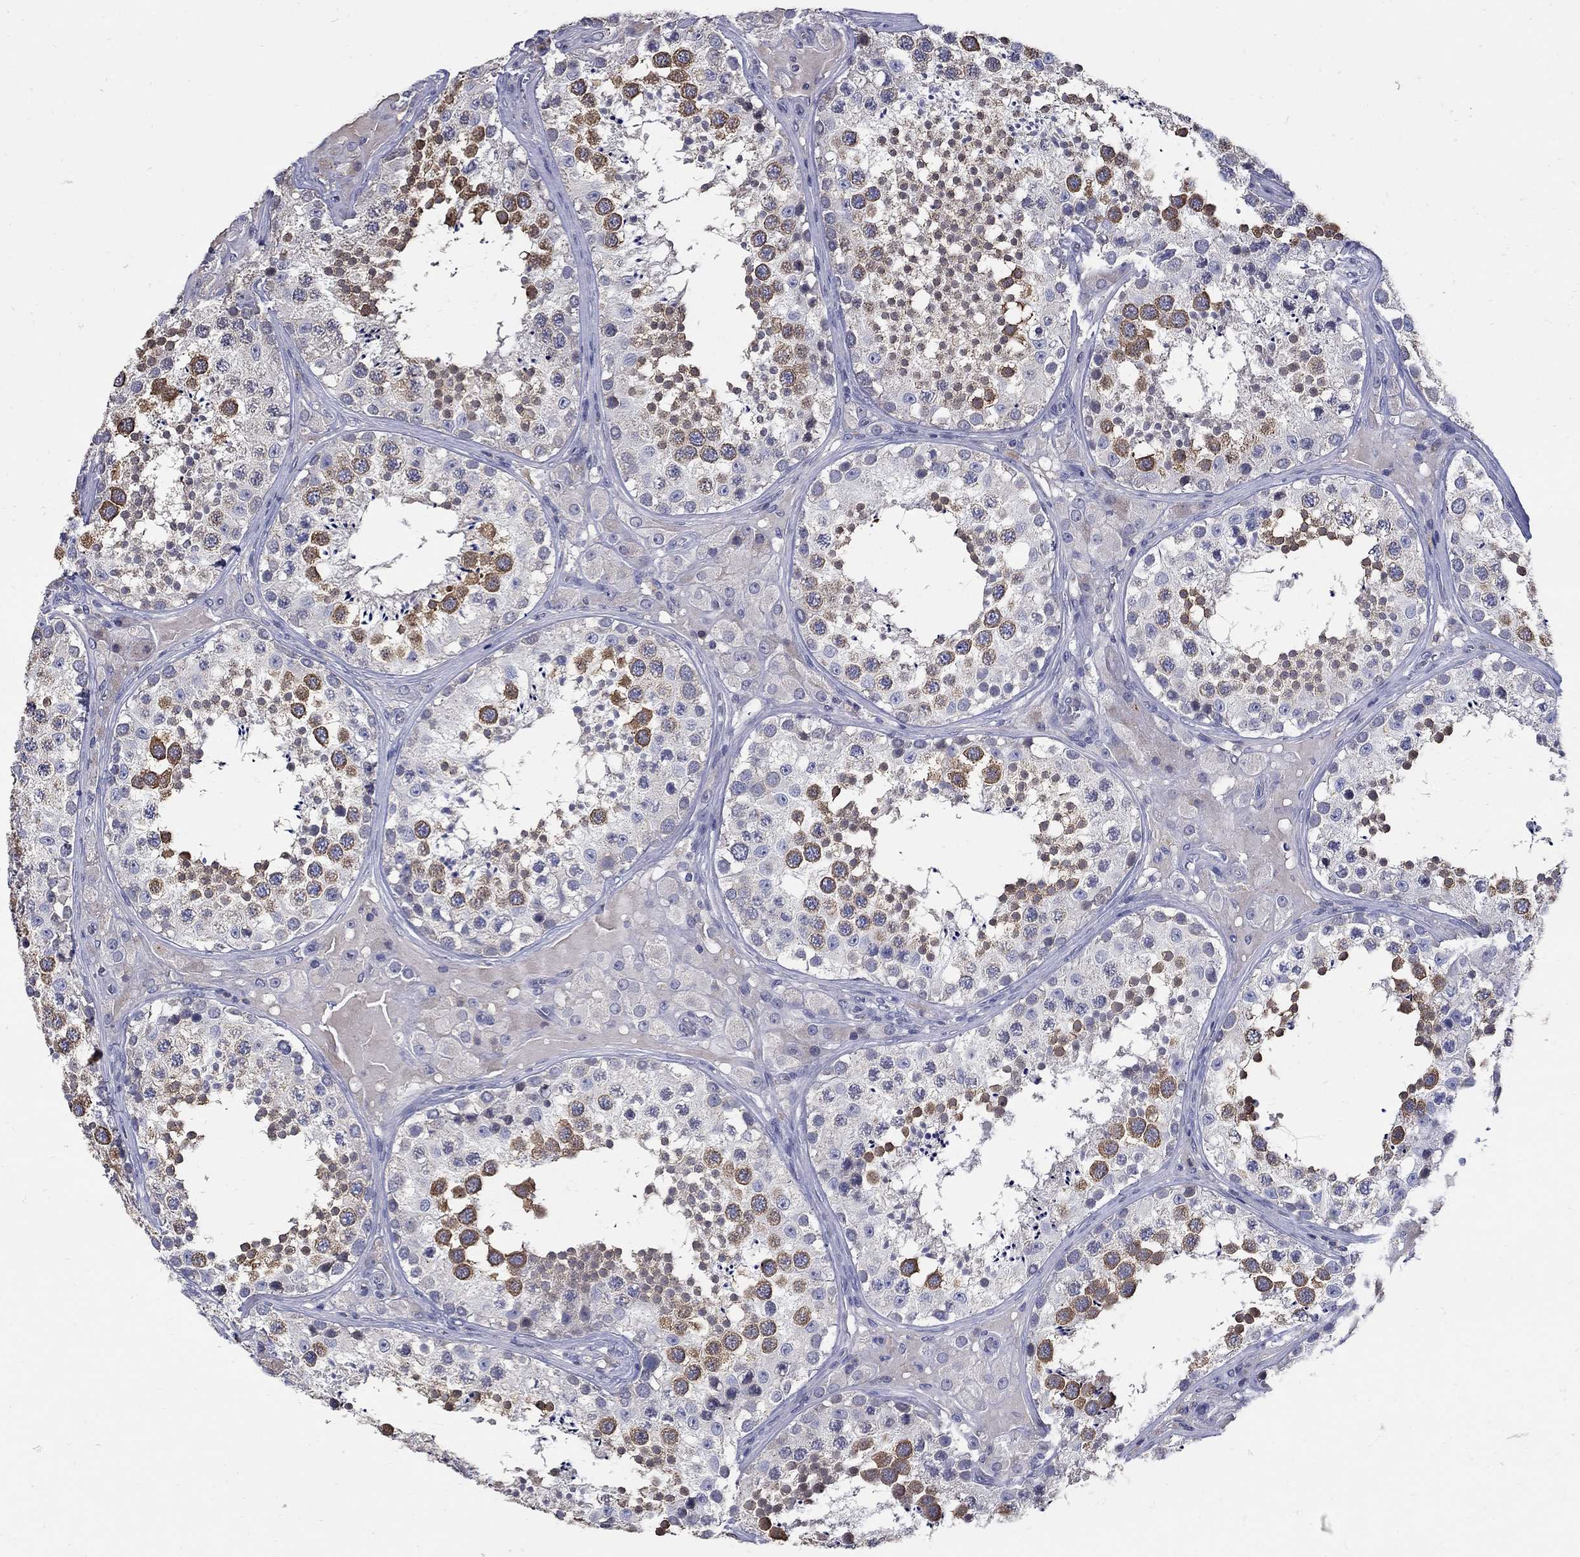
{"staining": {"intensity": "moderate", "quantity": "25%-75%", "location": "cytoplasmic/membranous"}, "tissue": "testis", "cell_type": "Cells in seminiferous ducts", "image_type": "normal", "snomed": [{"axis": "morphology", "description": "Normal tissue, NOS"}, {"axis": "topography", "description": "Testis"}], "caption": "Immunohistochemistry (IHC) micrograph of unremarkable testis: human testis stained using immunohistochemistry shows medium levels of moderate protein expression localized specifically in the cytoplasmic/membranous of cells in seminiferous ducts, appearing as a cytoplasmic/membranous brown color.", "gene": "CETN1", "patient": {"sex": "male", "age": 34}}